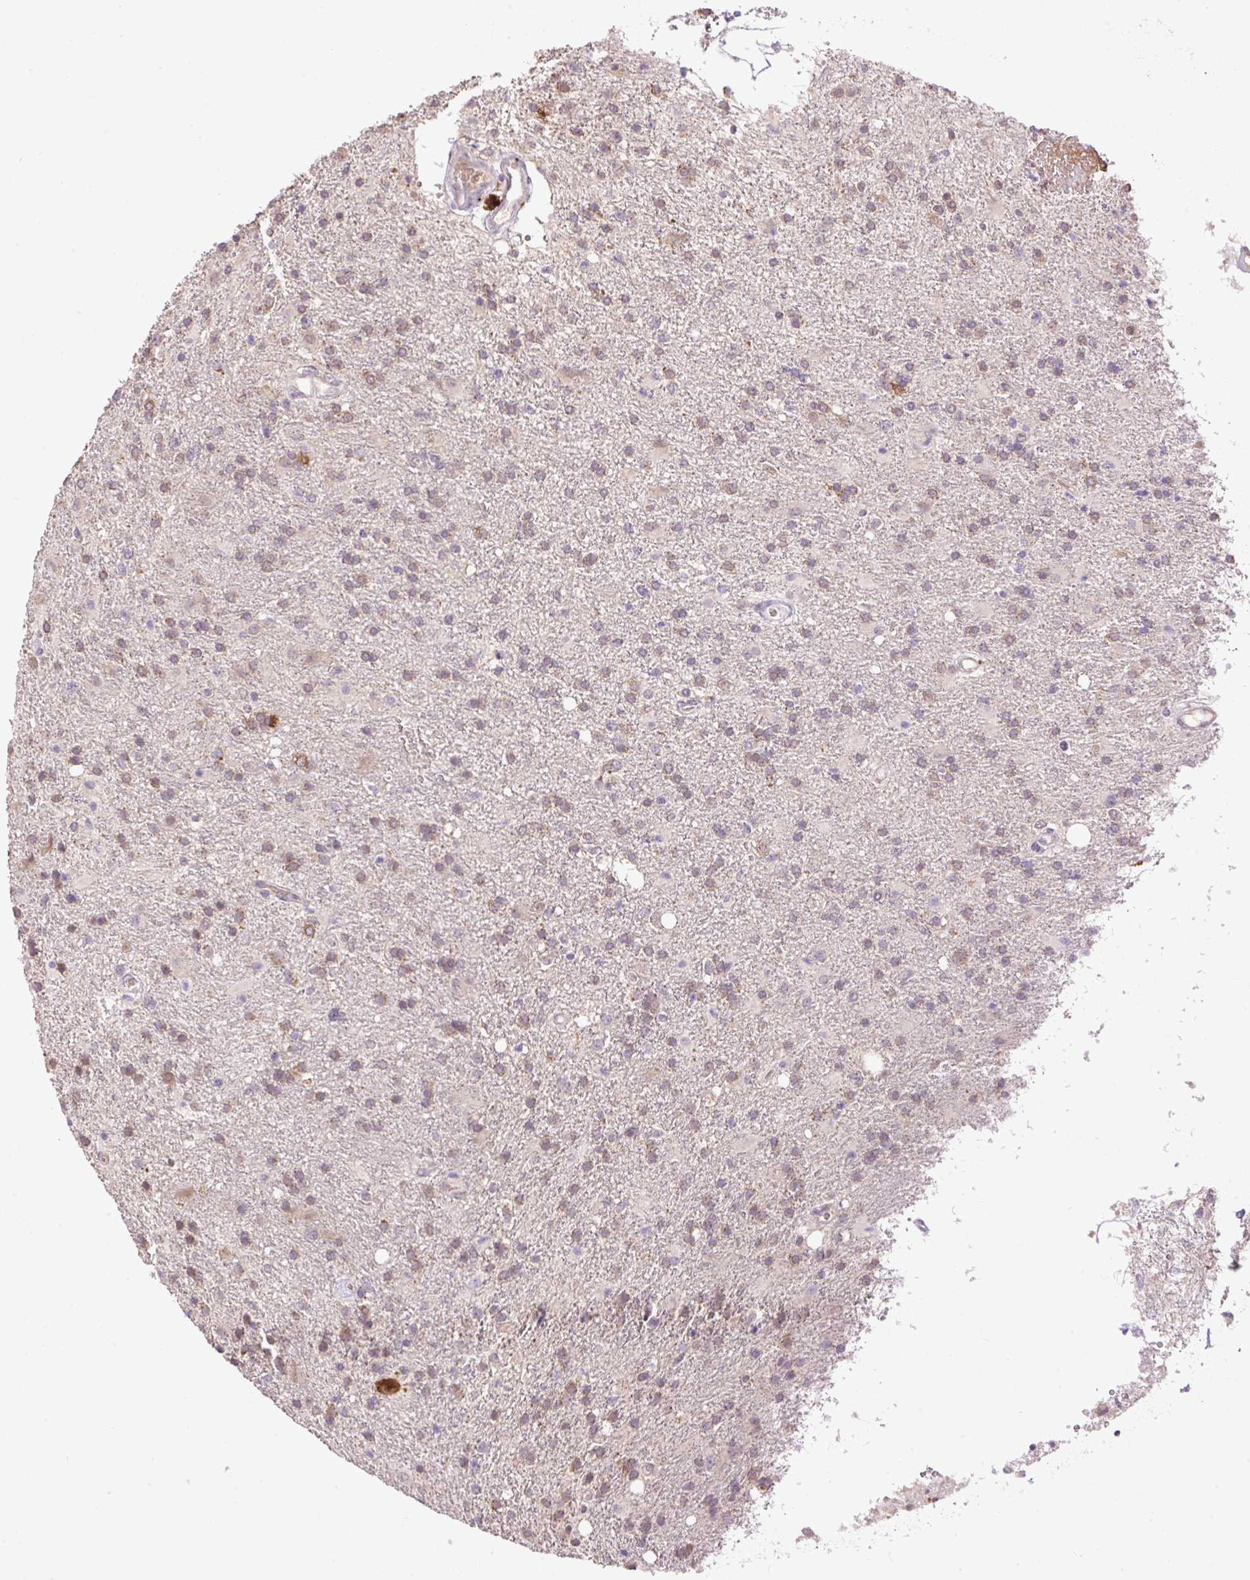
{"staining": {"intensity": "weak", "quantity": "25%-75%", "location": "cytoplasmic/membranous"}, "tissue": "glioma", "cell_type": "Tumor cells", "image_type": "cancer", "snomed": [{"axis": "morphology", "description": "Glioma, malignant, High grade"}, {"axis": "topography", "description": "Brain"}], "caption": "A low amount of weak cytoplasmic/membranous expression is present in about 25%-75% of tumor cells in malignant glioma (high-grade) tissue.", "gene": "HABP4", "patient": {"sex": "male", "age": 56}}